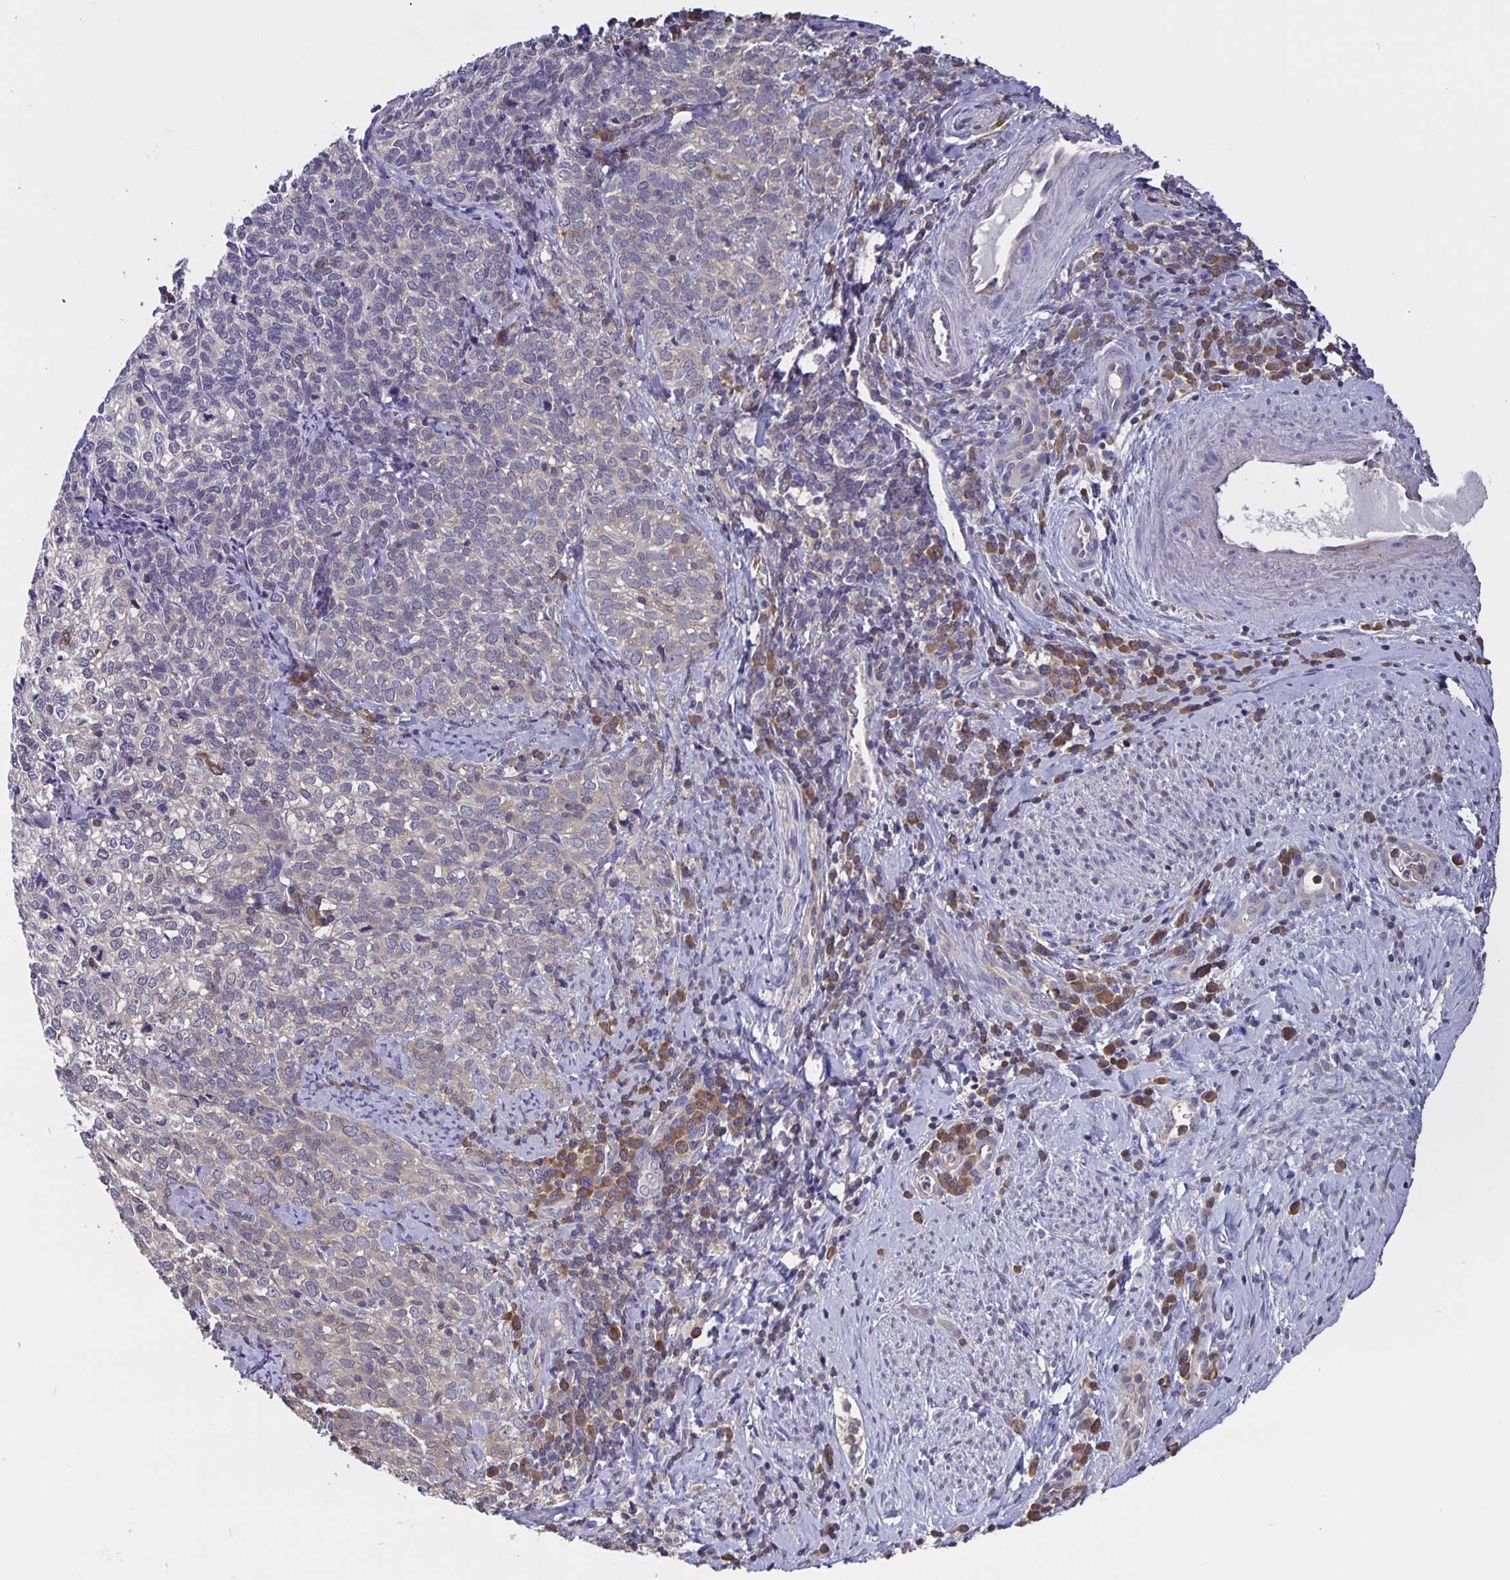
{"staining": {"intensity": "negative", "quantity": "none", "location": "none"}, "tissue": "cervical cancer", "cell_type": "Tumor cells", "image_type": "cancer", "snomed": [{"axis": "morphology", "description": "Normal tissue, NOS"}, {"axis": "morphology", "description": "Squamous cell carcinoma, NOS"}, {"axis": "topography", "description": "Vagina"}, {"axis": "topography", "description": "Cervix"}], "caption": "The photomicrograph exhibits no significant expression in tumor cells of cervical cancer (squamous cell carcinoma).", "gene": "FEM1C", "patient": {"sex": "female", "age": 45}}